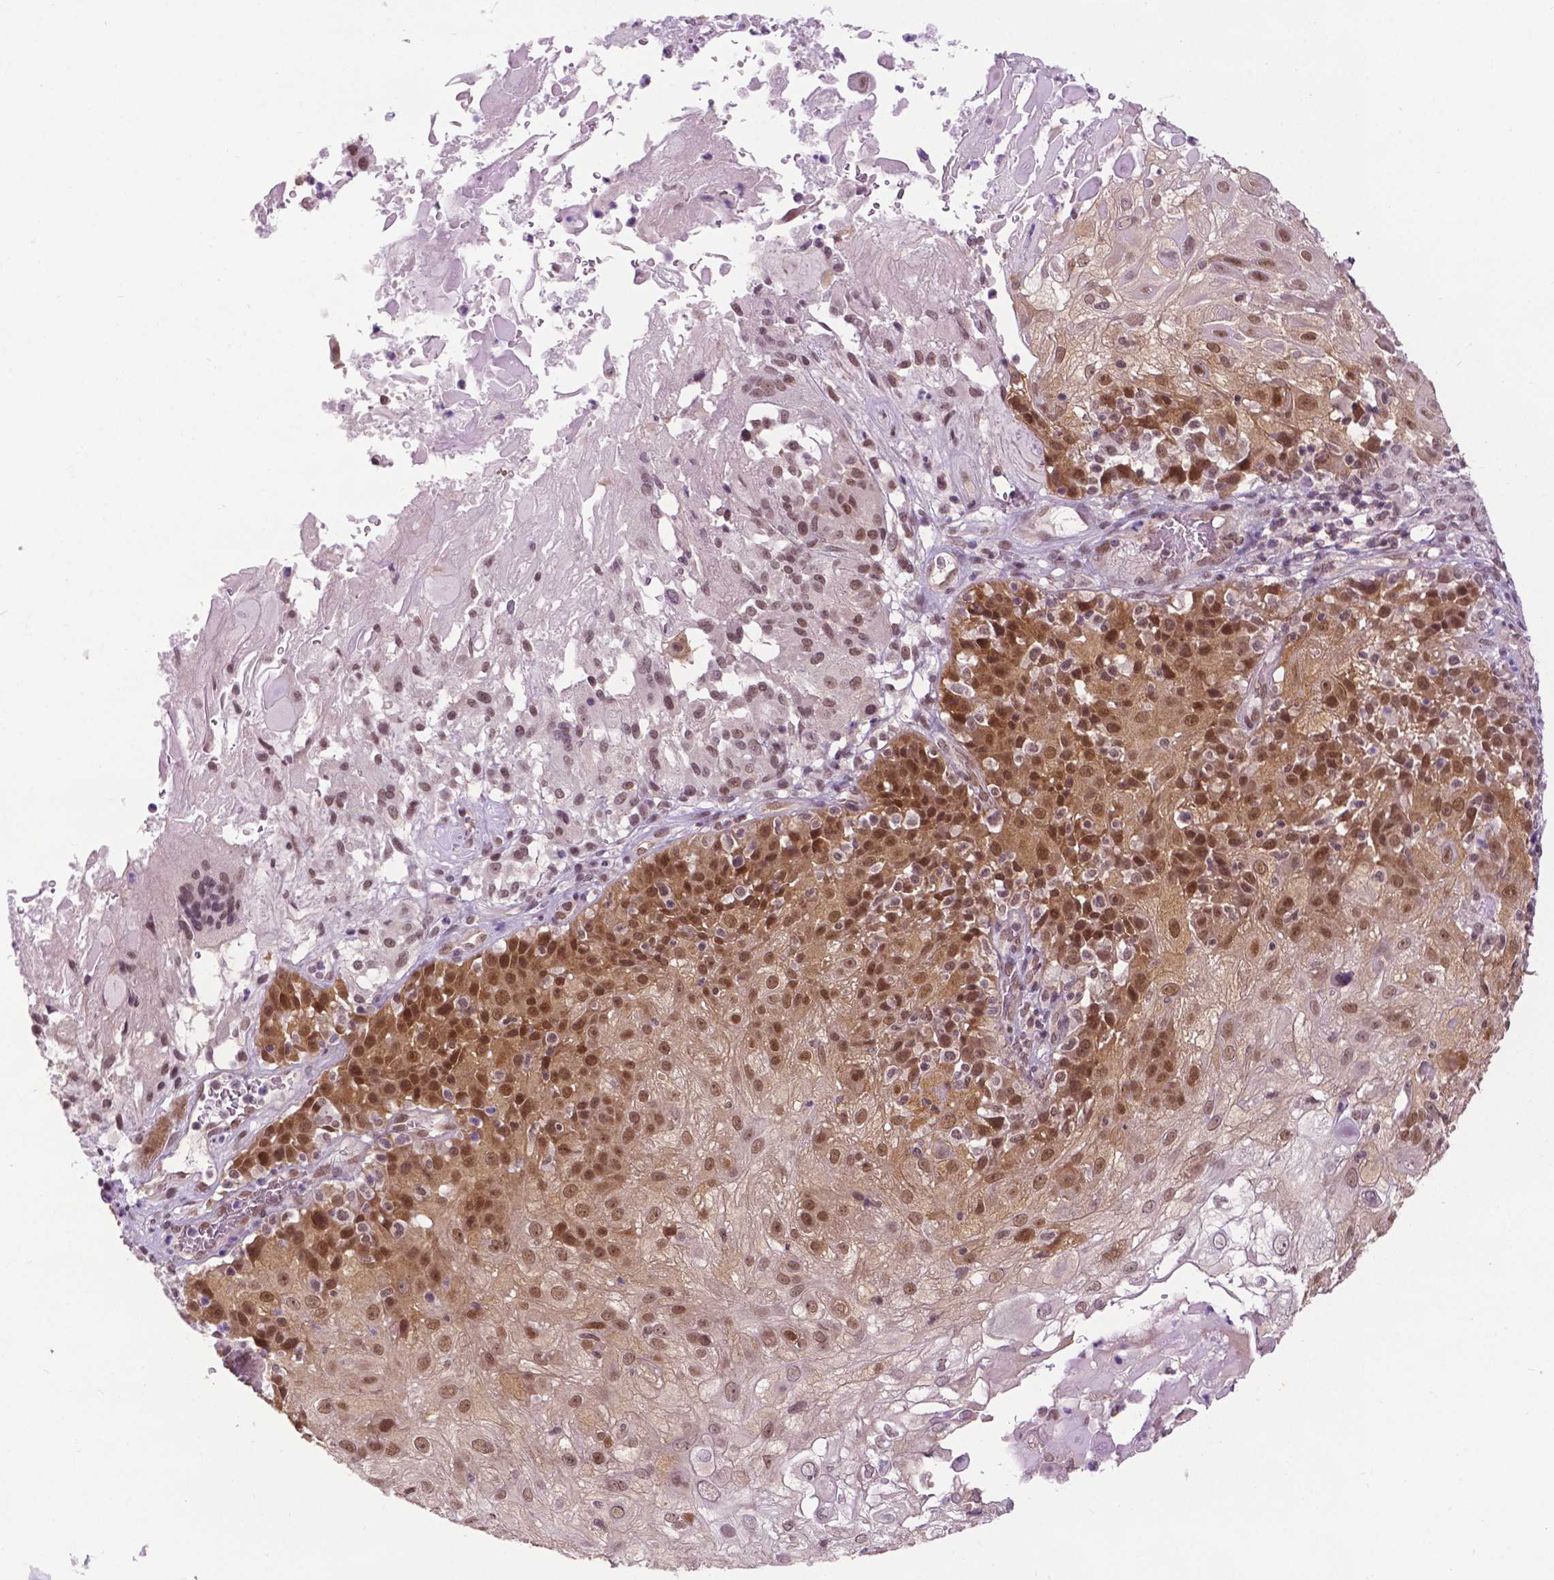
{"staining": {"intensity": "moderate", "quantity": ">75%", "location": "nuclear"}, "tissue": "skin cancer", "cell_type": "Tumor cells", "image_type": "cancer", "snomed": [{"axis": "morphology", "description": "Normal tissue, NOS"}, {"axis": "morphology", "description": "Squamous cell carcinoma, NOS"}, {"axis": "topography", "description": "Skin"}], "caption": "Skin cancer (squamous cell carcinoma) was stained to show a protein in brown. There is medium levels of moderate nuclear expression in approximately >75% of tumor cells.", "gene": "UBQLN4", "patient": {"sex": "female", "age": 83}}